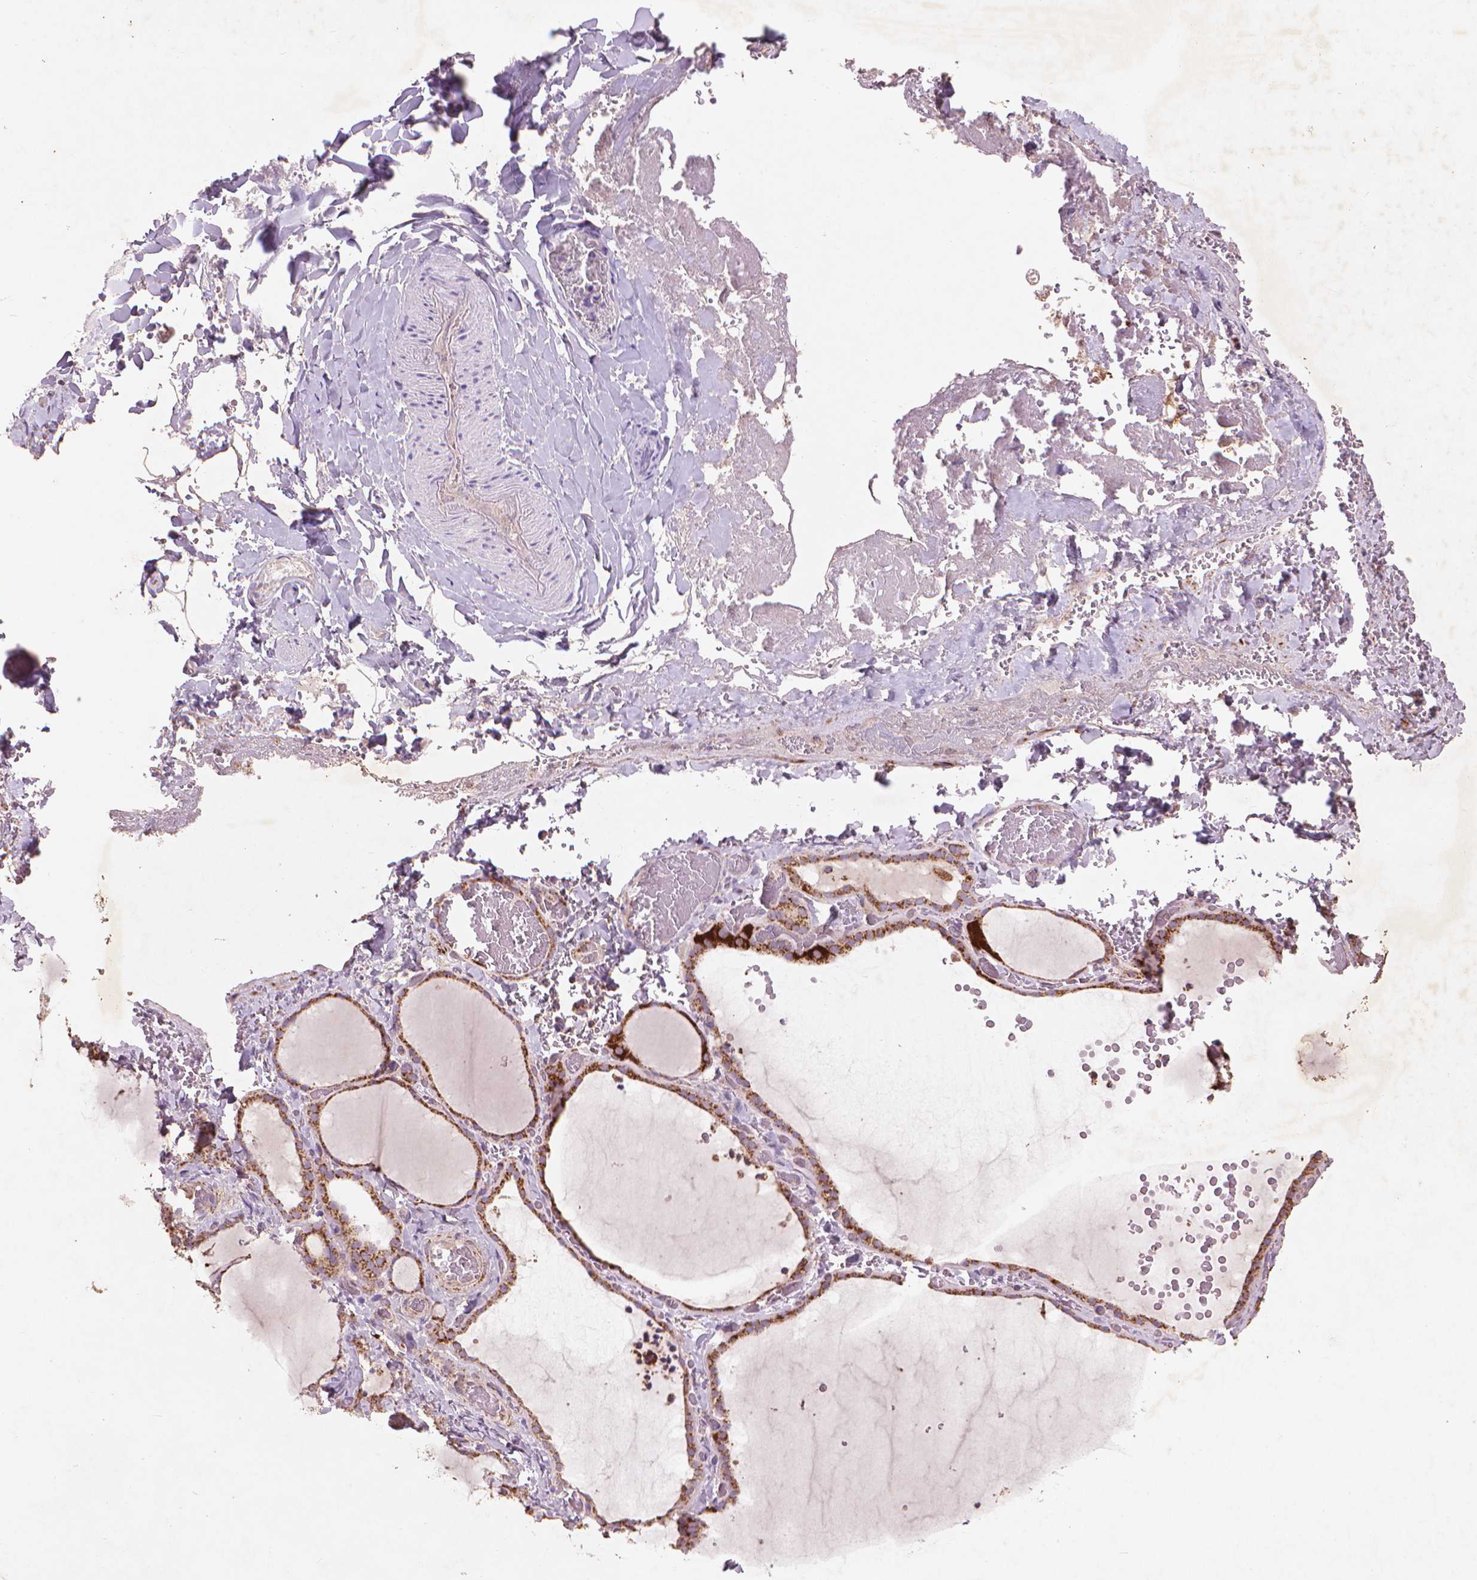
{"staining": {"intensity": "strong", "quantity": "25%-75%", "location": "cytoplasmic/membranous"}, "tissue": "thyroid gland", "cell_type": "Glandular cells", "image_type": "normal", "snomed": [{"axis": "morphology", "description": "Normal tissue, NOS"}, {"axis": "topography", "description": "Thyroid gland"}], "caption": "Brown immunohistochemical staining in unremarkable thyroid gland shows strong cytoplasmic/membranous expression in about 25%-75% of glandular cells.", "gene": "NLRX1", "patient": {"sex": "female", "age": 22}}